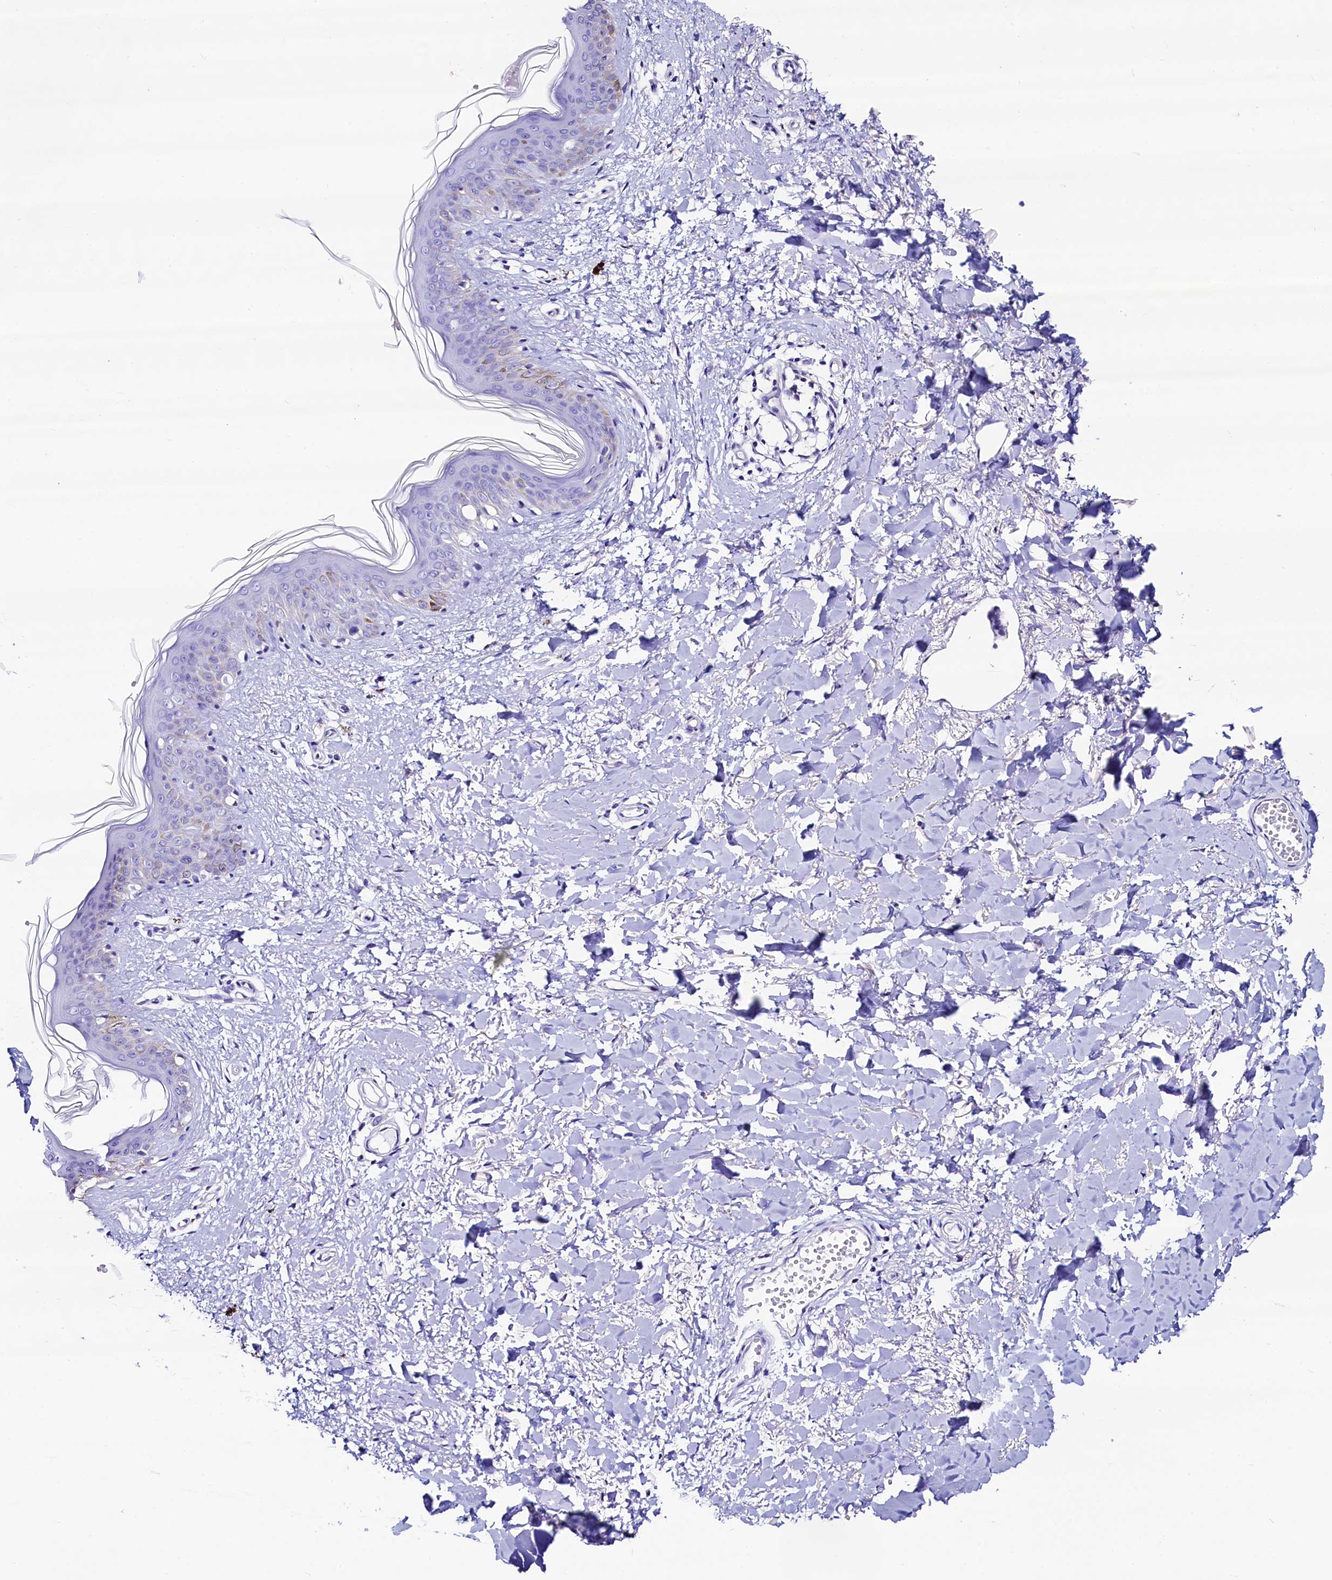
{"staining": {"intensity": "negative", "quantity": "none", "location": "none"}, "tissue": "skin", "cell_type": "Fibroblasts", "image_type": "normal", "snomed": [{"axis": "morphology", "description": "Normal tissue, NOS"}, {"axis": "topography", "description": "Skin"}], "caption": "This is an immunohistochemistry image of unremarkable skin. There is no positivity in fibroblasts.", "gene": "RBP3", "patient": {"sex": "female", "age": 46}}